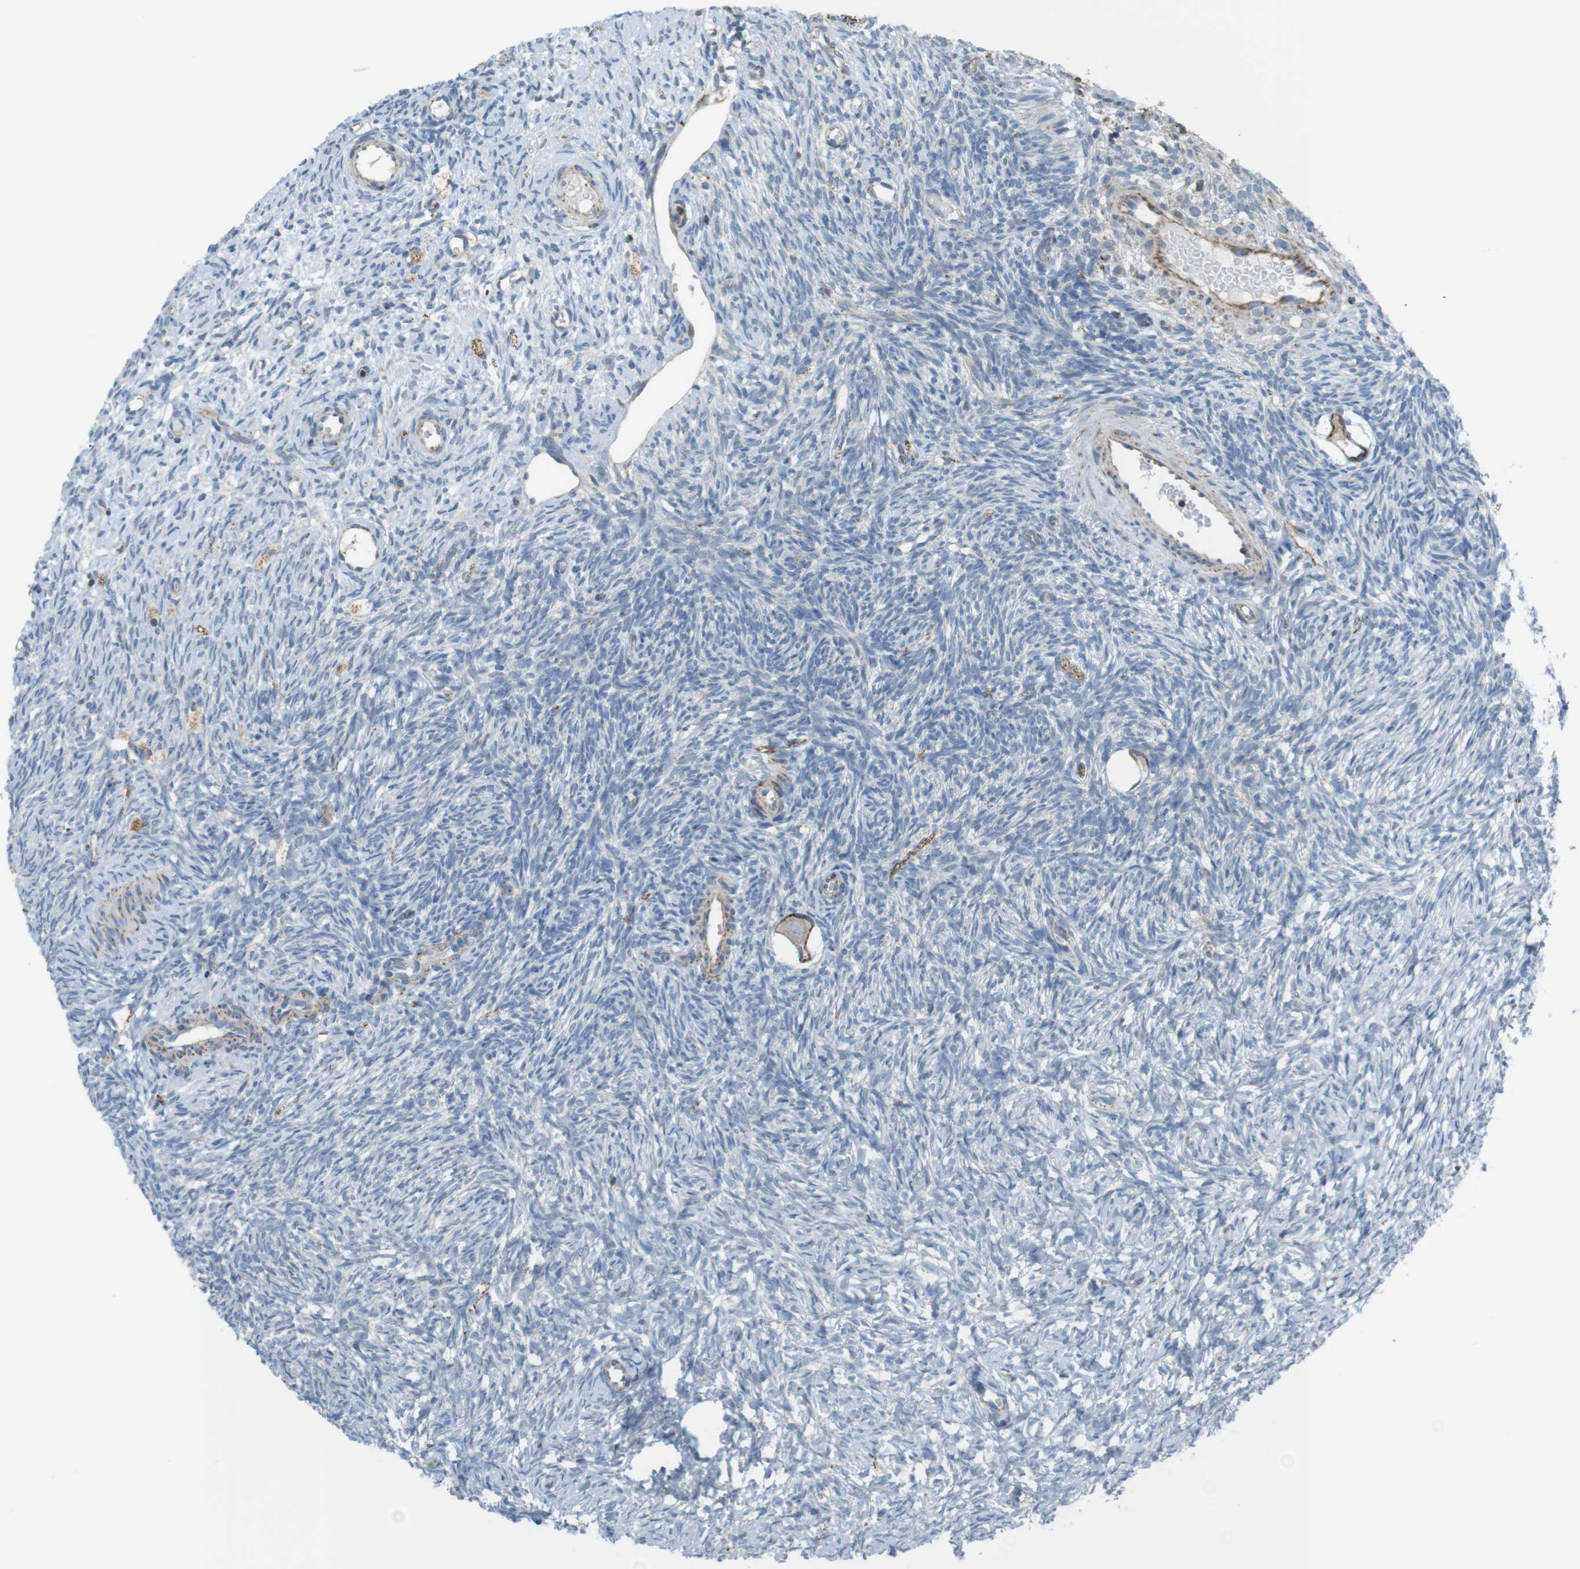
{"staining": {"intensity": "moderate", "quantity": "25%-75%", "location": "cytoplasmic/membranous"}, "tissue": "ovary", "cell_type": "Follicle cells", "image_type": "normal", "snomed": [{"axis": "morphology", "description": "Normal tissue, NOS"}, {"axis": "topography", "description": "Ovary"}], "caption": "Moderate cytoplasmic/membranous staining is identified in about 25%-75% of follicle cells in unremarkable ovary. (IHC, brightfield microscopy, high magnification).", "gene": "GRIK1", "patient": {"sex": "female", "age": 35}}